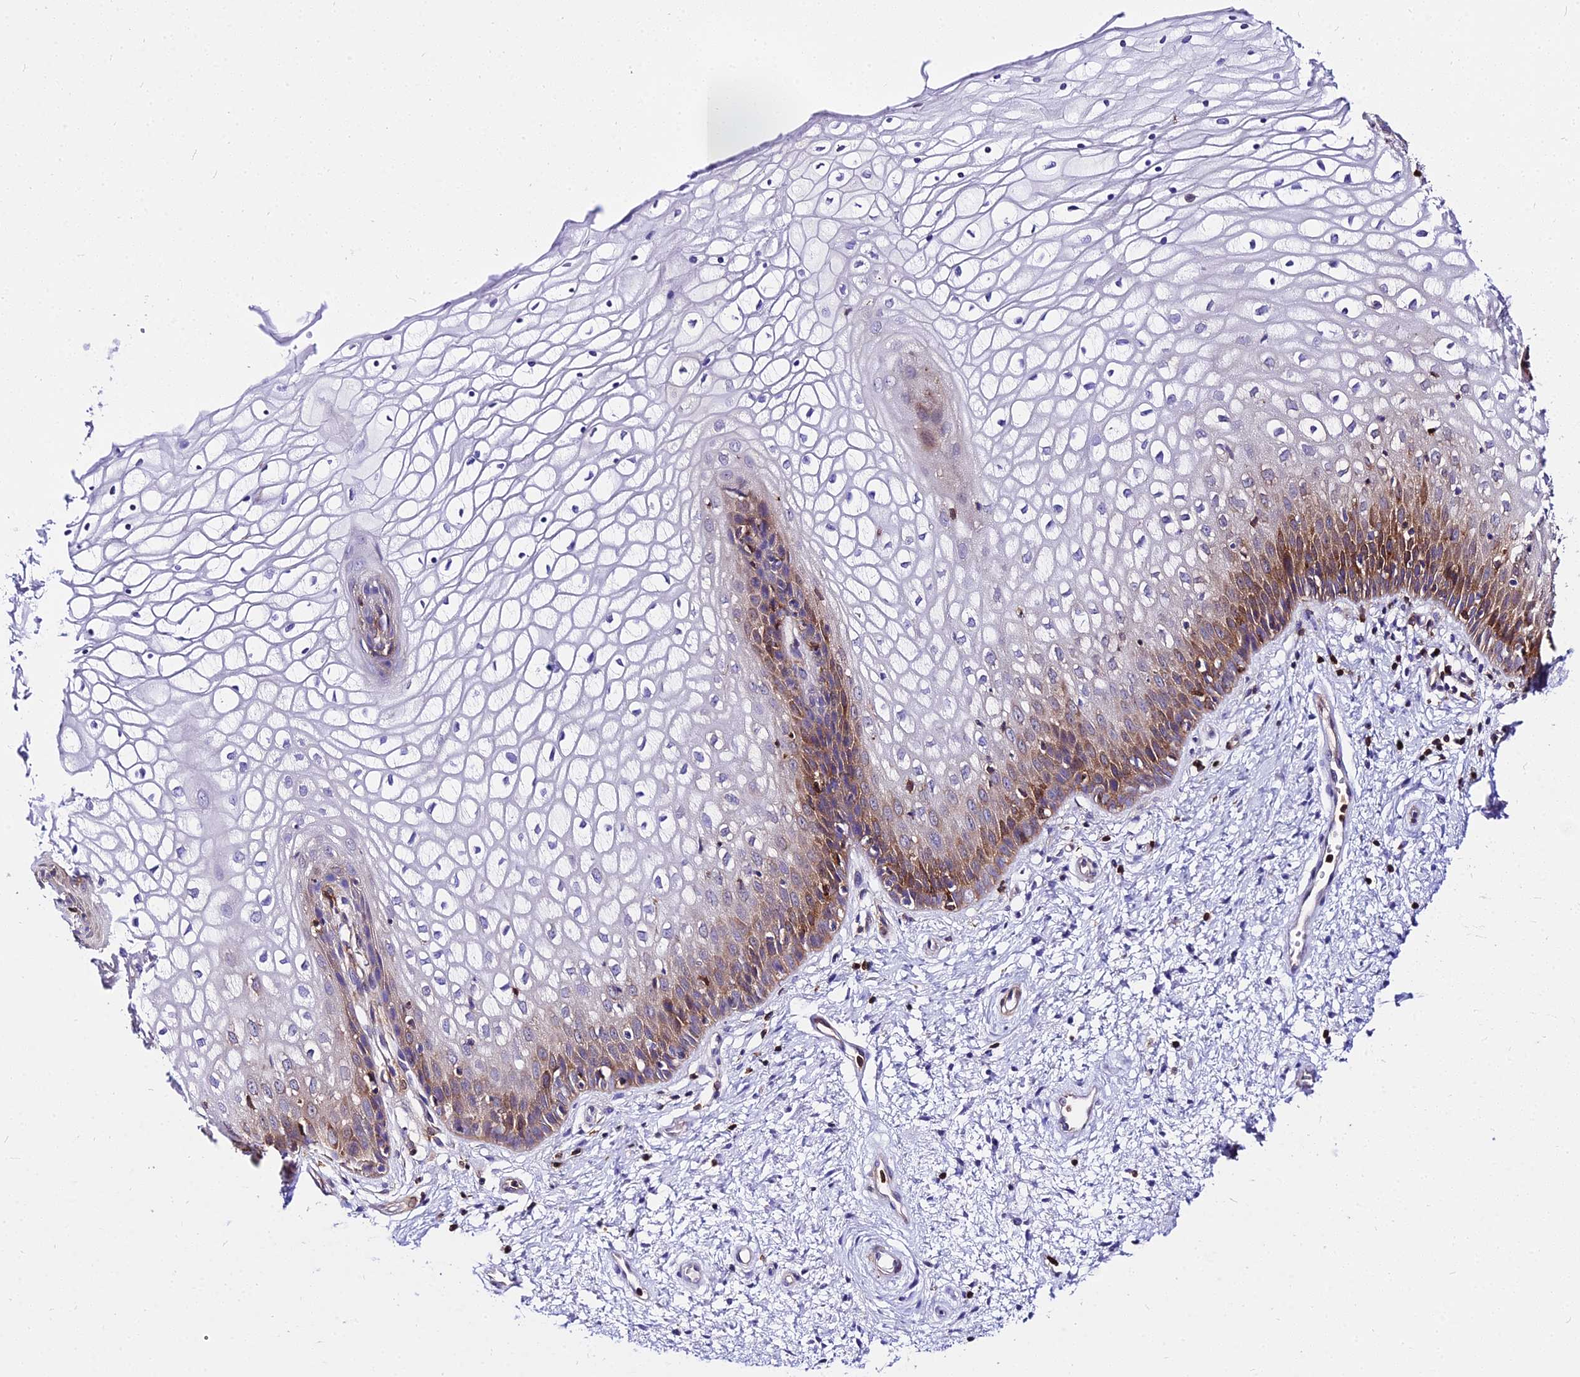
{"staining": {"intensity": "moderate", "quantity": "25%-75%", "location": "cytoplasmic/membranous"}, "tissue": "vagina", "cell_type": "Squamous epithelial cells", "image_type": "normal", "snomed": [{"axis": "morphology", "description": "Normal tissue, NOS"}, {"axis": "topography", "description": "Vagina"}], "caption": "Immunohistochemical staining of unremarkable human vagina exhibits moderate cytoplasmic/membranous protein expression in approximately 25%-75% of squamous epithelial cells.", "gene": "CSRP1", "patient": {"sex": "female", "age": 34}}